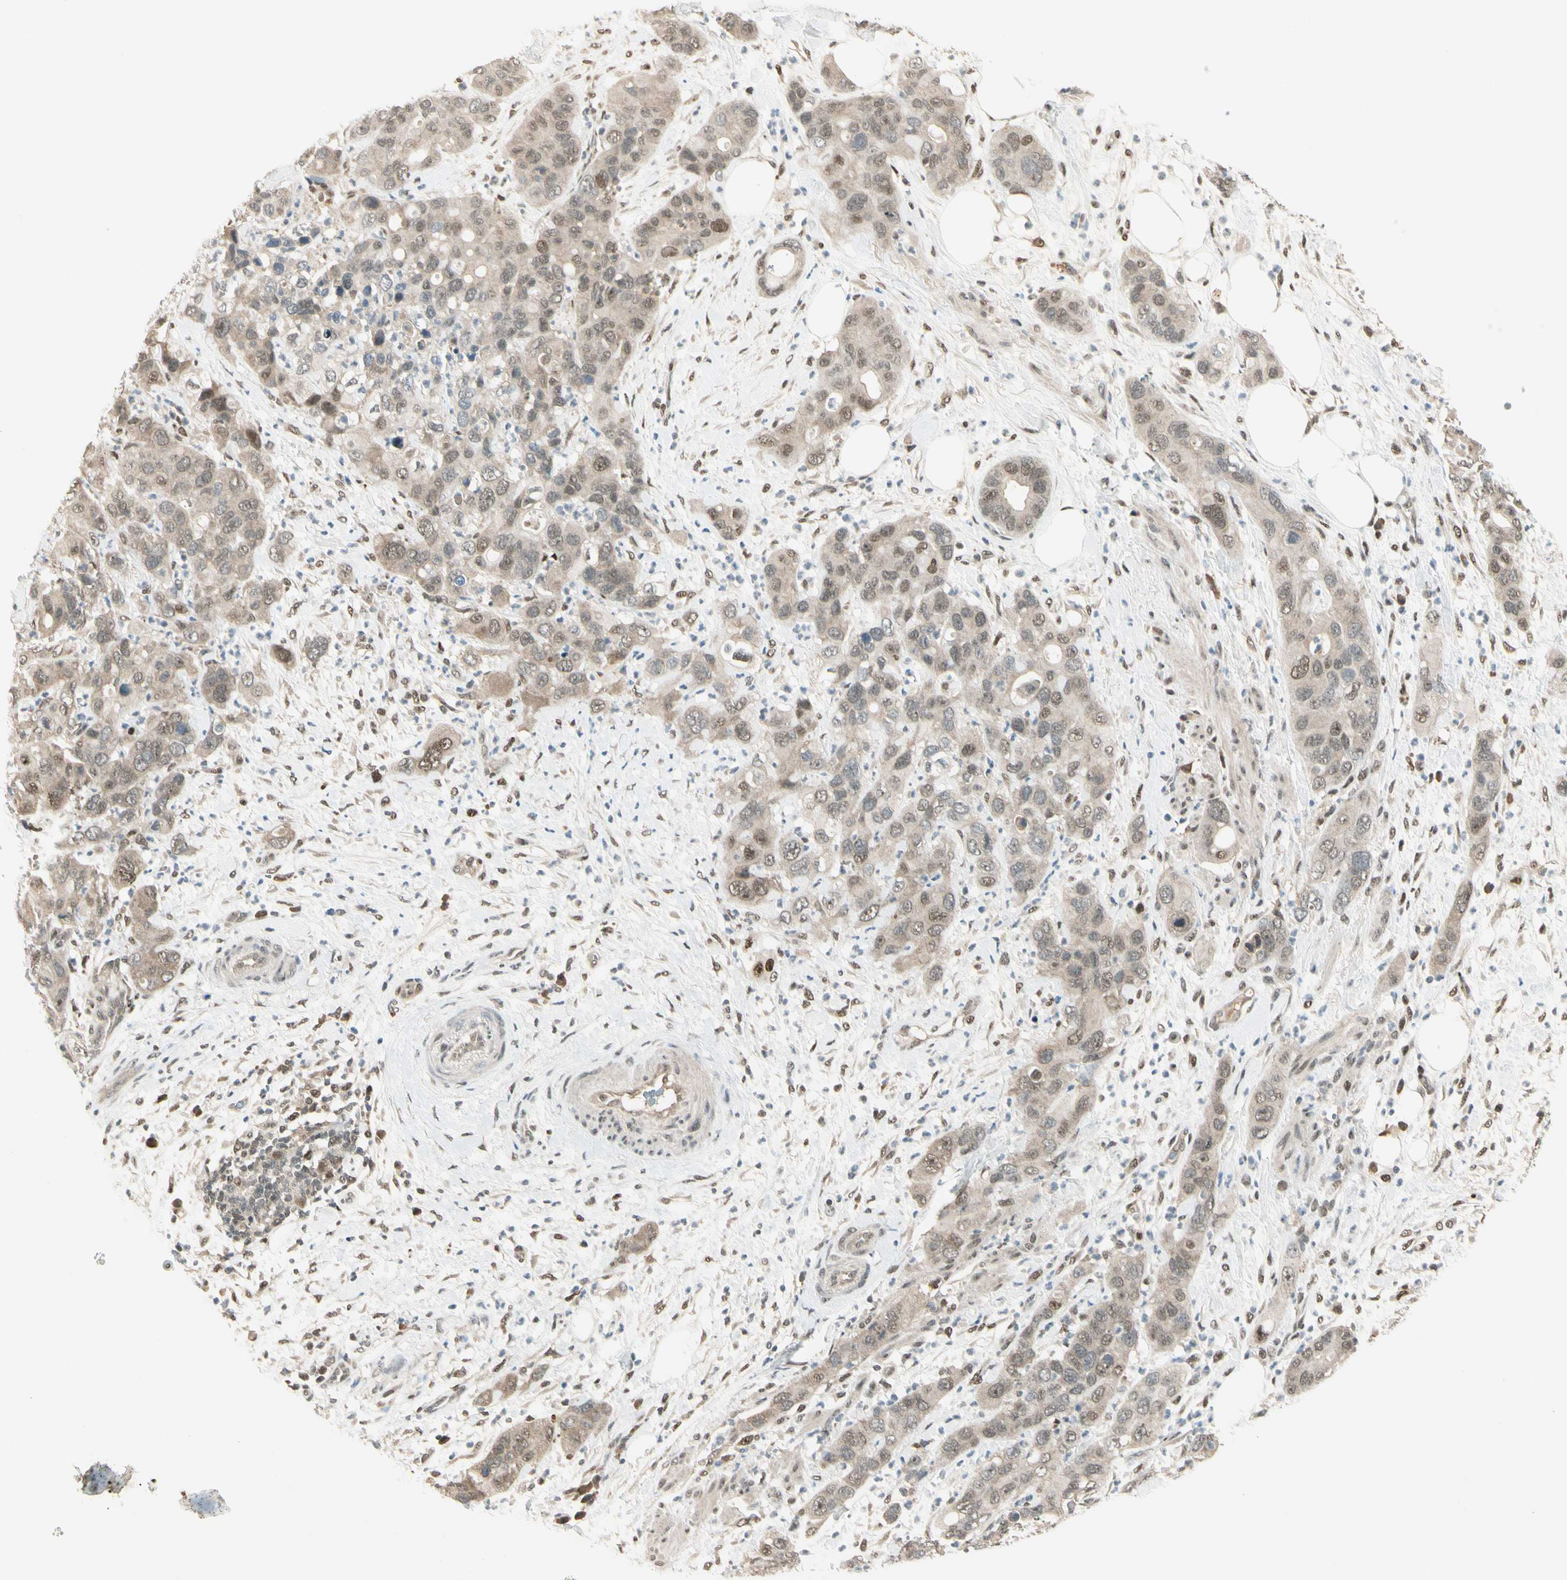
{"staining": {"intensity": "weak", "quantity": ">75%", "location": "cytoplasmic/membranous,nuclear"}, "tissue": "pancreatic cancer", "cell_type": "Tumor cells", "image_type": "cancer", "snomed": [{"axis": "morphology", "description": "Adenocarcinoma, NOS"}, {"axis": "topography", "description": "Pancreas"}], "caption": "This image shows immunohistochemistry (IHC) staining of human pancreatic adenocarcinoma, with low weak cytoplasmic/membranous and nuclear expression in approximately >75% of tumor cells.", "gene": "GTF3A", "patient": {"sex": "female", "age": 71}}